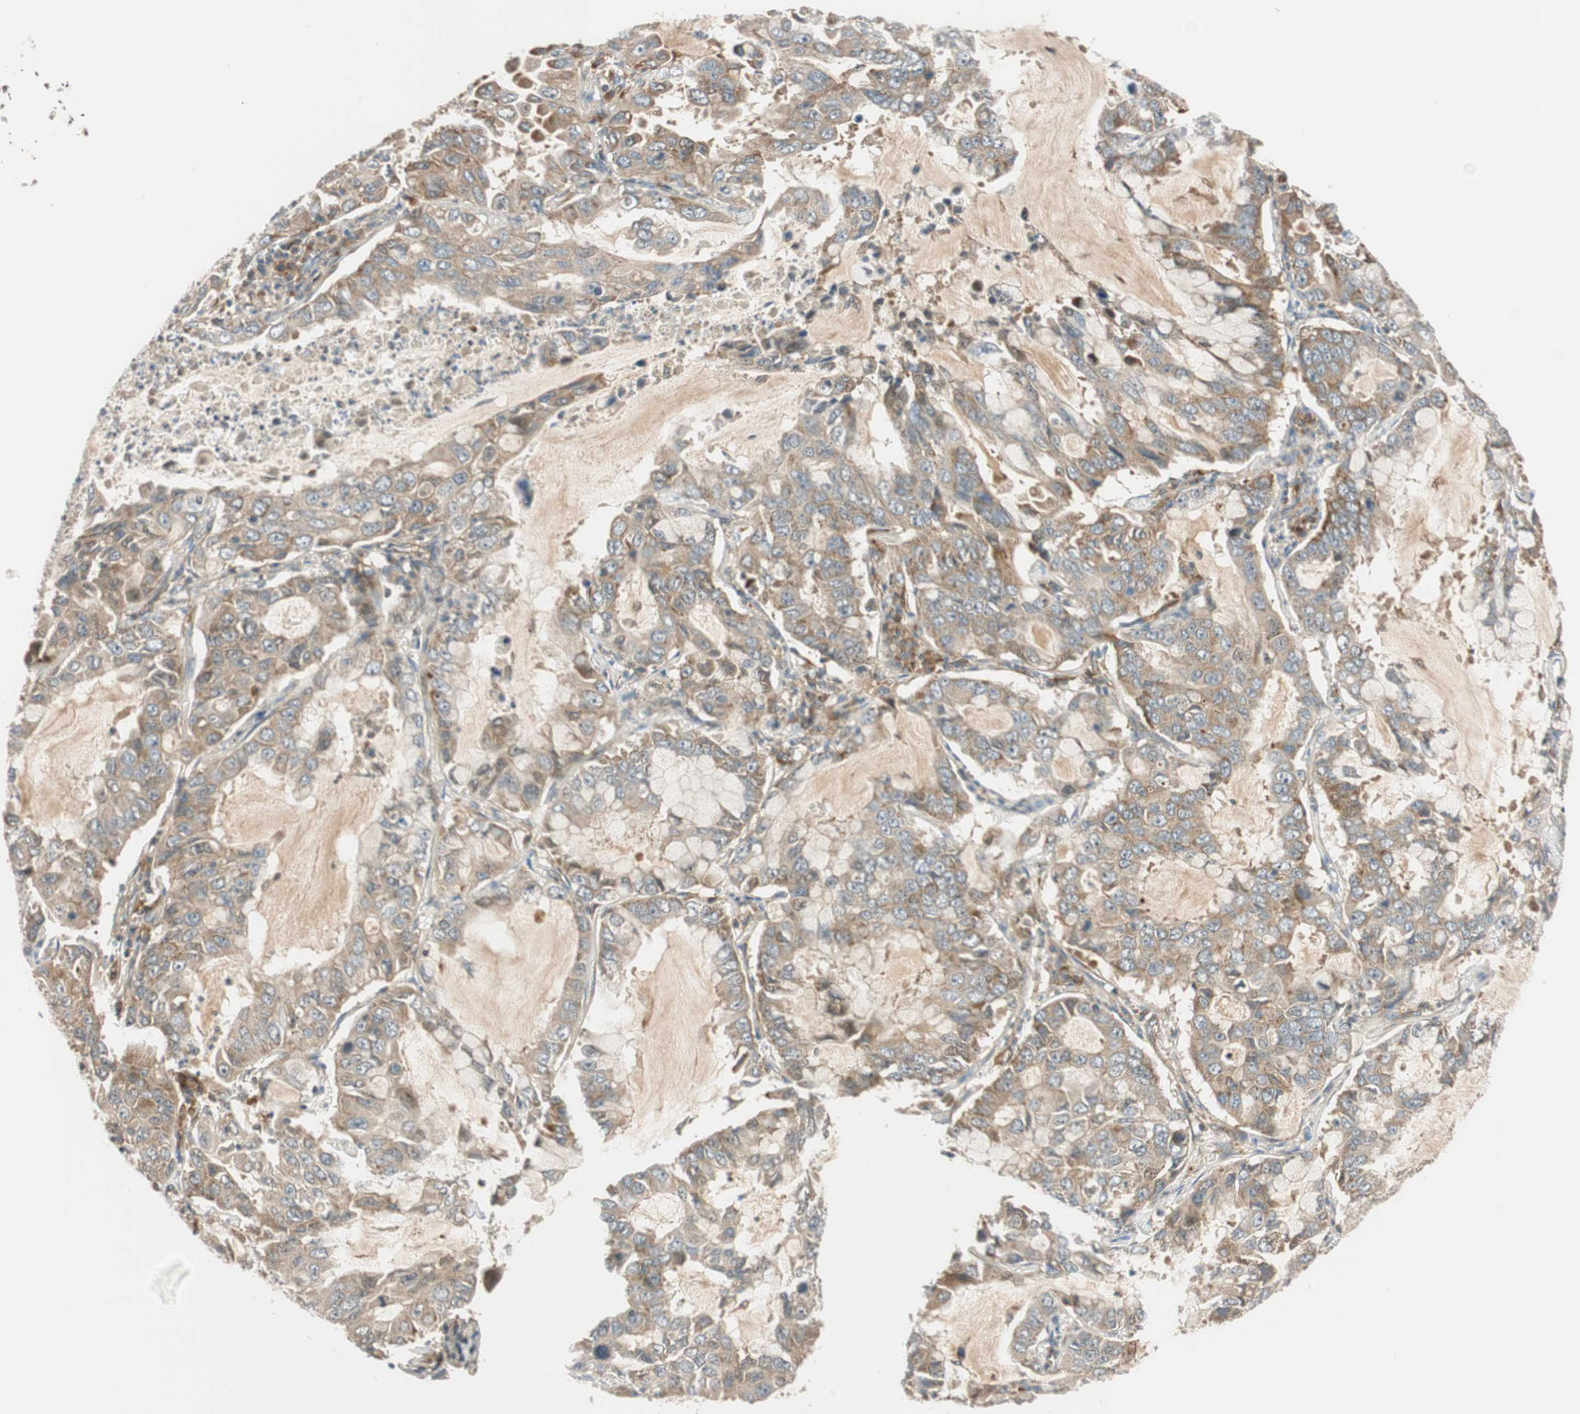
{"staining": {"intensity": "weak", "quantity": ">75%", "location": "cytoplasmic/membranous"}, "tissue": "lung cancer", "cell_type": "Tumor cells", "image_type": "cancer", "snomed": [{"axis": "morphology", "description": "Adenocarcinoma, NOS"}, {"axis": "topography", "description": "Lung"}], "caption": "Tumor cells show low levels of weak cytoplasmic/membranous positivity in about >75% of cells in lung cancer.", "gene": "ABI1", "patient": {"sex": "male", "age": 64}}